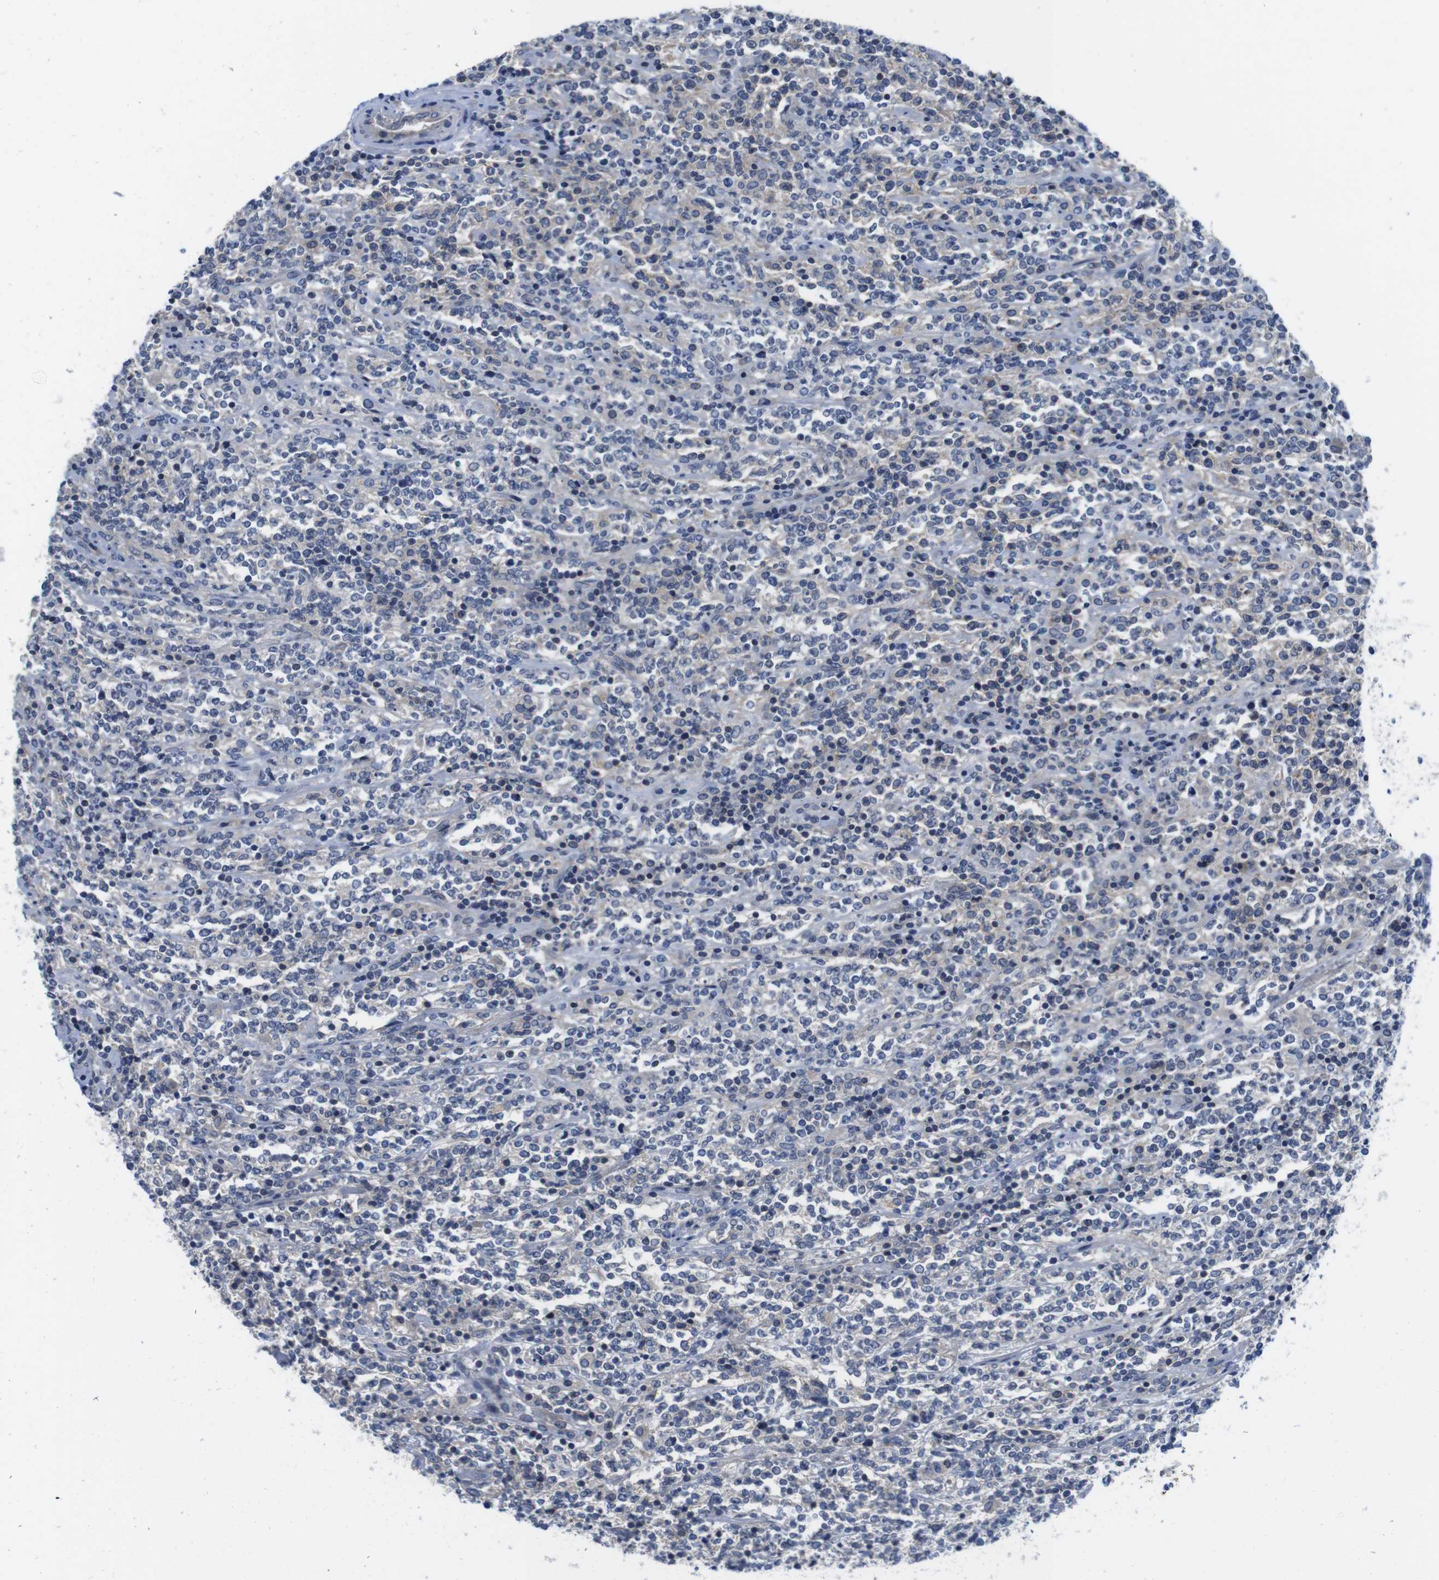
{"staining": {"intensity": "weak", "quantity": "<25%", "location": "cytoplasmic/membranous"}, "tissue": "lymphoma", "cell_type": "Tumor cells", "image_type": "cancer", "snomed": [{"axis": "morphology", "description": "Malignant lymphoma, non-Hodgkin's type, High grade"}, {"axis": "topography", "description": "Soft tissue"}], "caption": "Tumor cells show no significant staining in lymphoma.", "gene": "SCRIB", "patient": {"sex": "male", "age": 18}}